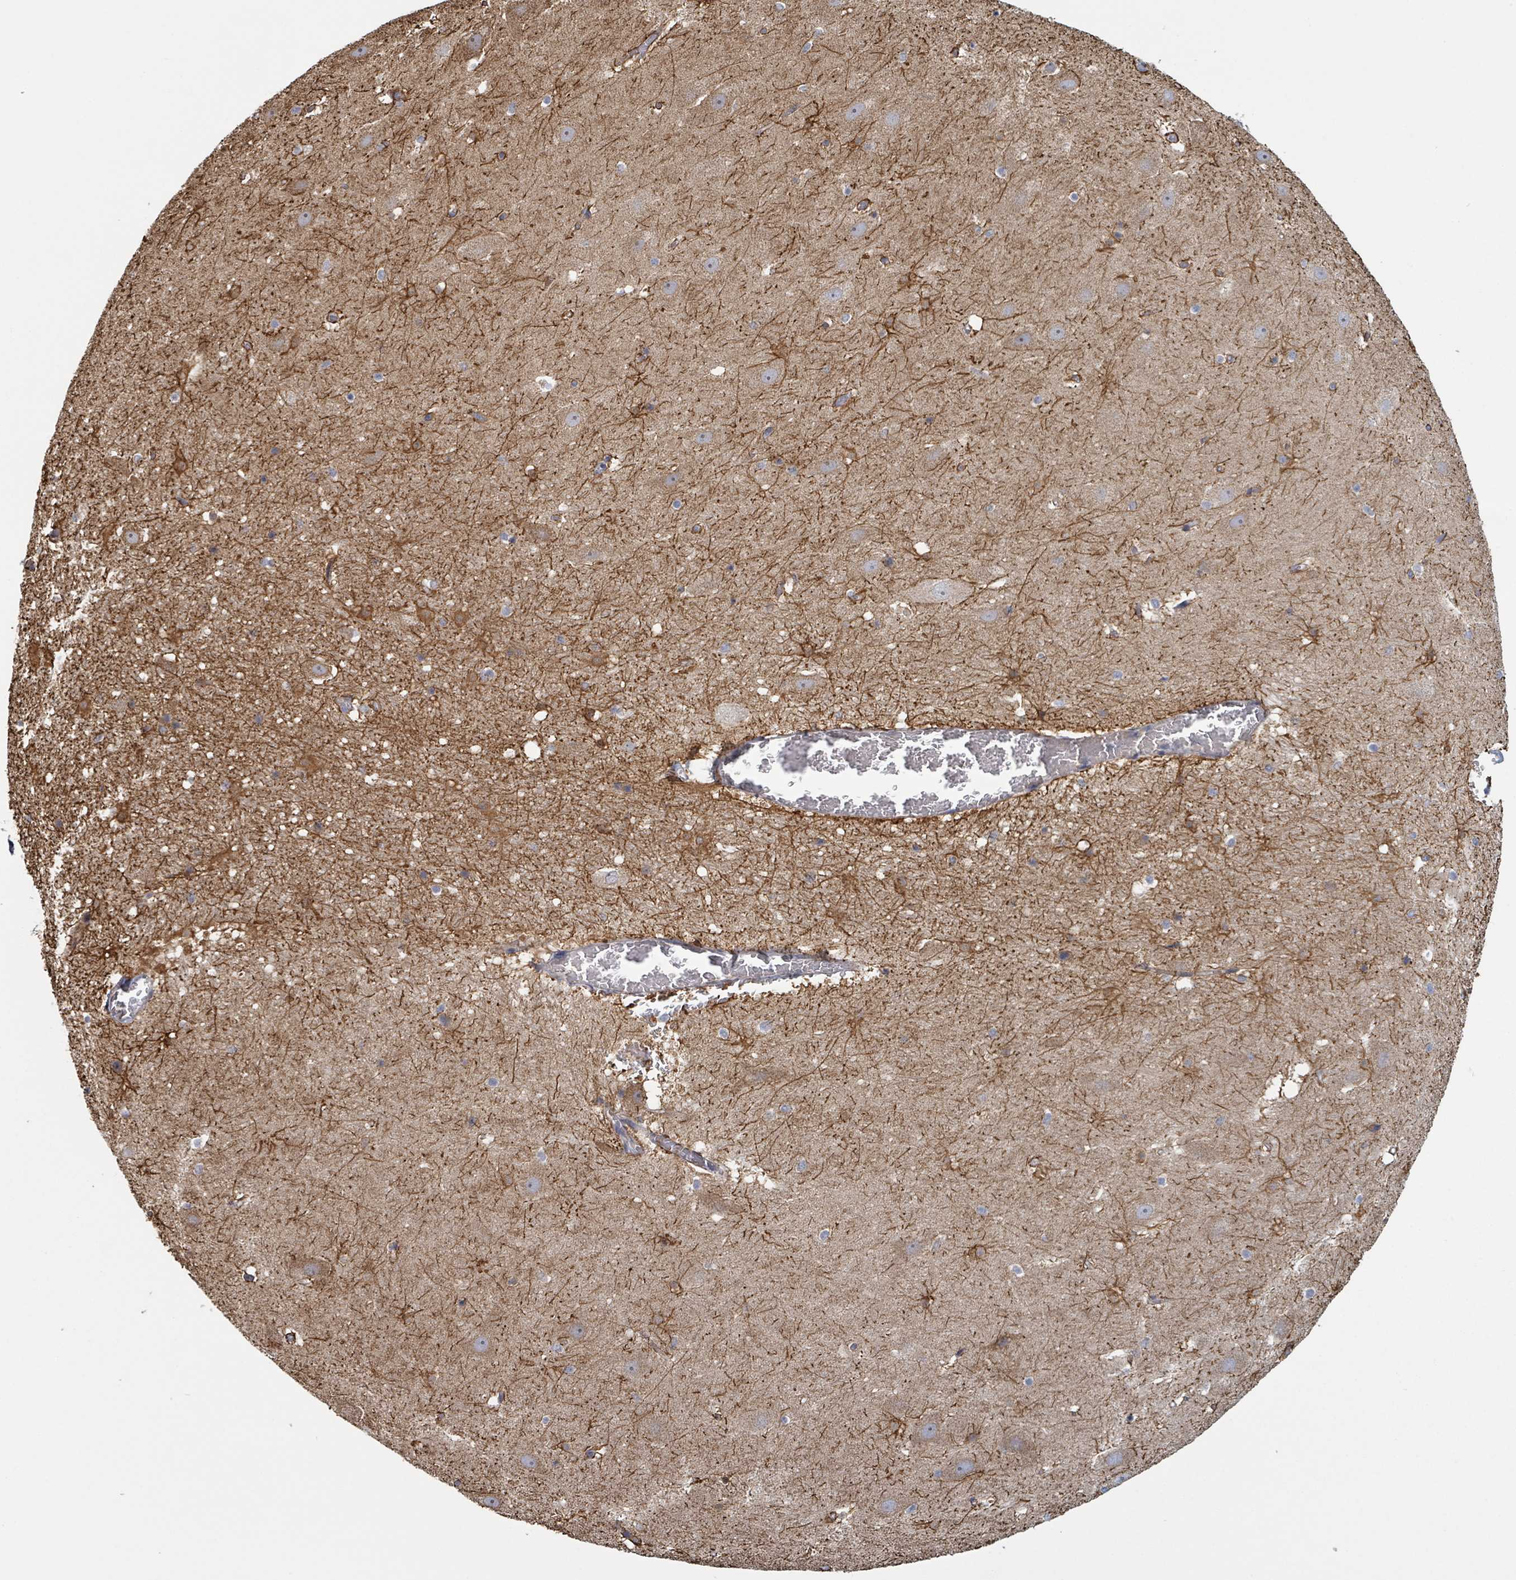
{"staining": {"intensity": "moderate", "quantity": "<25%", "location": "cytoplasmic/membranous"}, "tissue": "hippocampus", "cell_type": "Glial cells", "image_type": "normal", "snomed": [{"axis": "morphology", "description": "Normal tissue, NOS"}, {"axis": "topography", "description": "Hippocampus"}], "caption": "Protein staining by immunohistochemistry (IHC) displays moderate cytoplasmic/membranous staining in approximately <25% of glial cells in normal hippocampus. The protein of interest is shown in brown color, while the nuclei are stained blue.", "gene": "HIVEP1", "patient": {"sex": "male", "age": 37}}